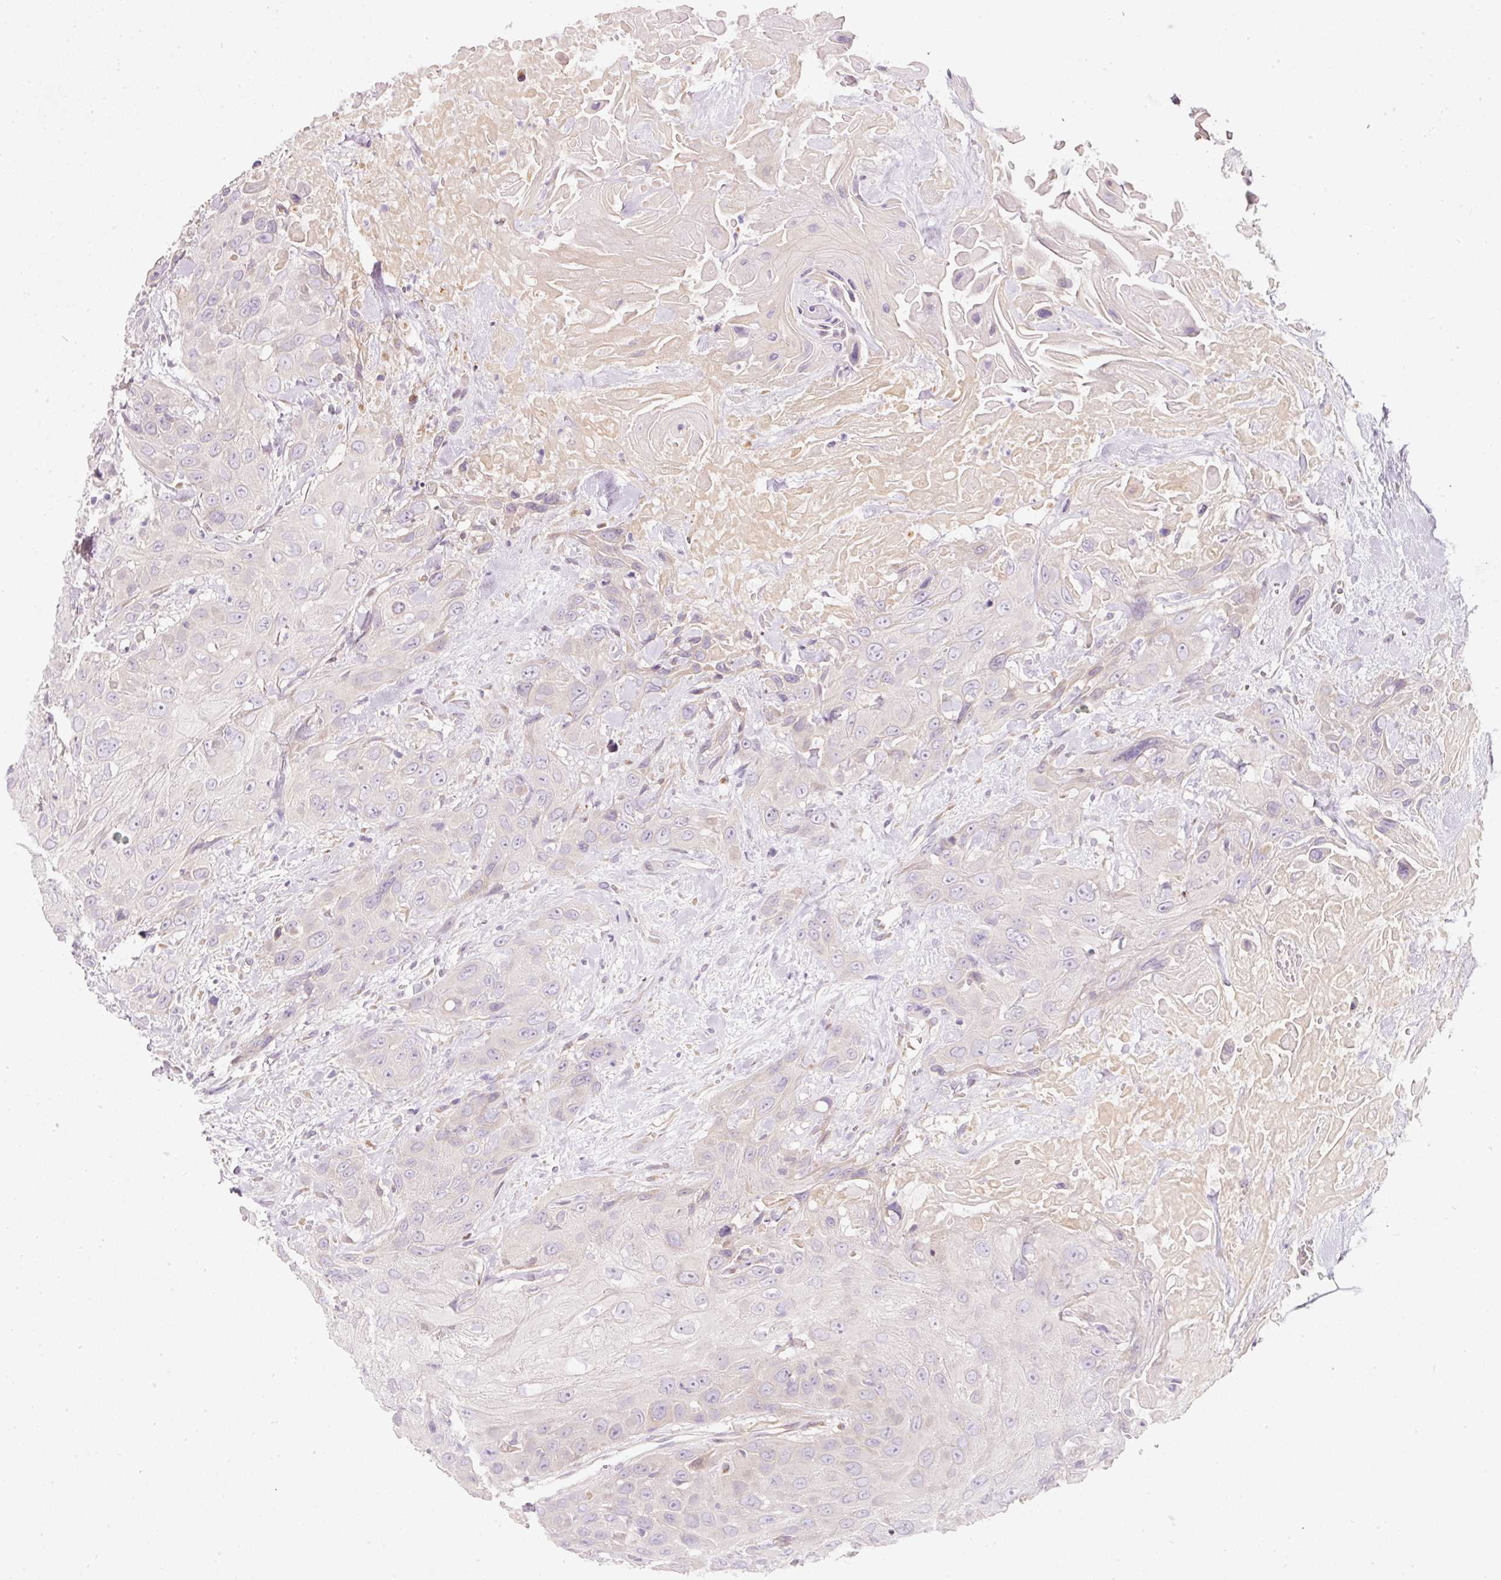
{"staining": {"intensity": "negative", "quantity": "none", "location": "none"}, "tissue": "head and neck cancer", "cell_type": "Tumor cells", "image_type": "cancer", "snomed": [{"axis": "morphology", "description": "Squamous cell carcinoma, NOS"}, {"axis": "topography", "description": "Head-Neck"}], "caption": "Squamous cell carcinoma (head and neck) was stained to show a protein in brown. There is no significant staining in tumor cells.", "gene": "NBPF11", "patient": {"sex": "male", "age": 81}}